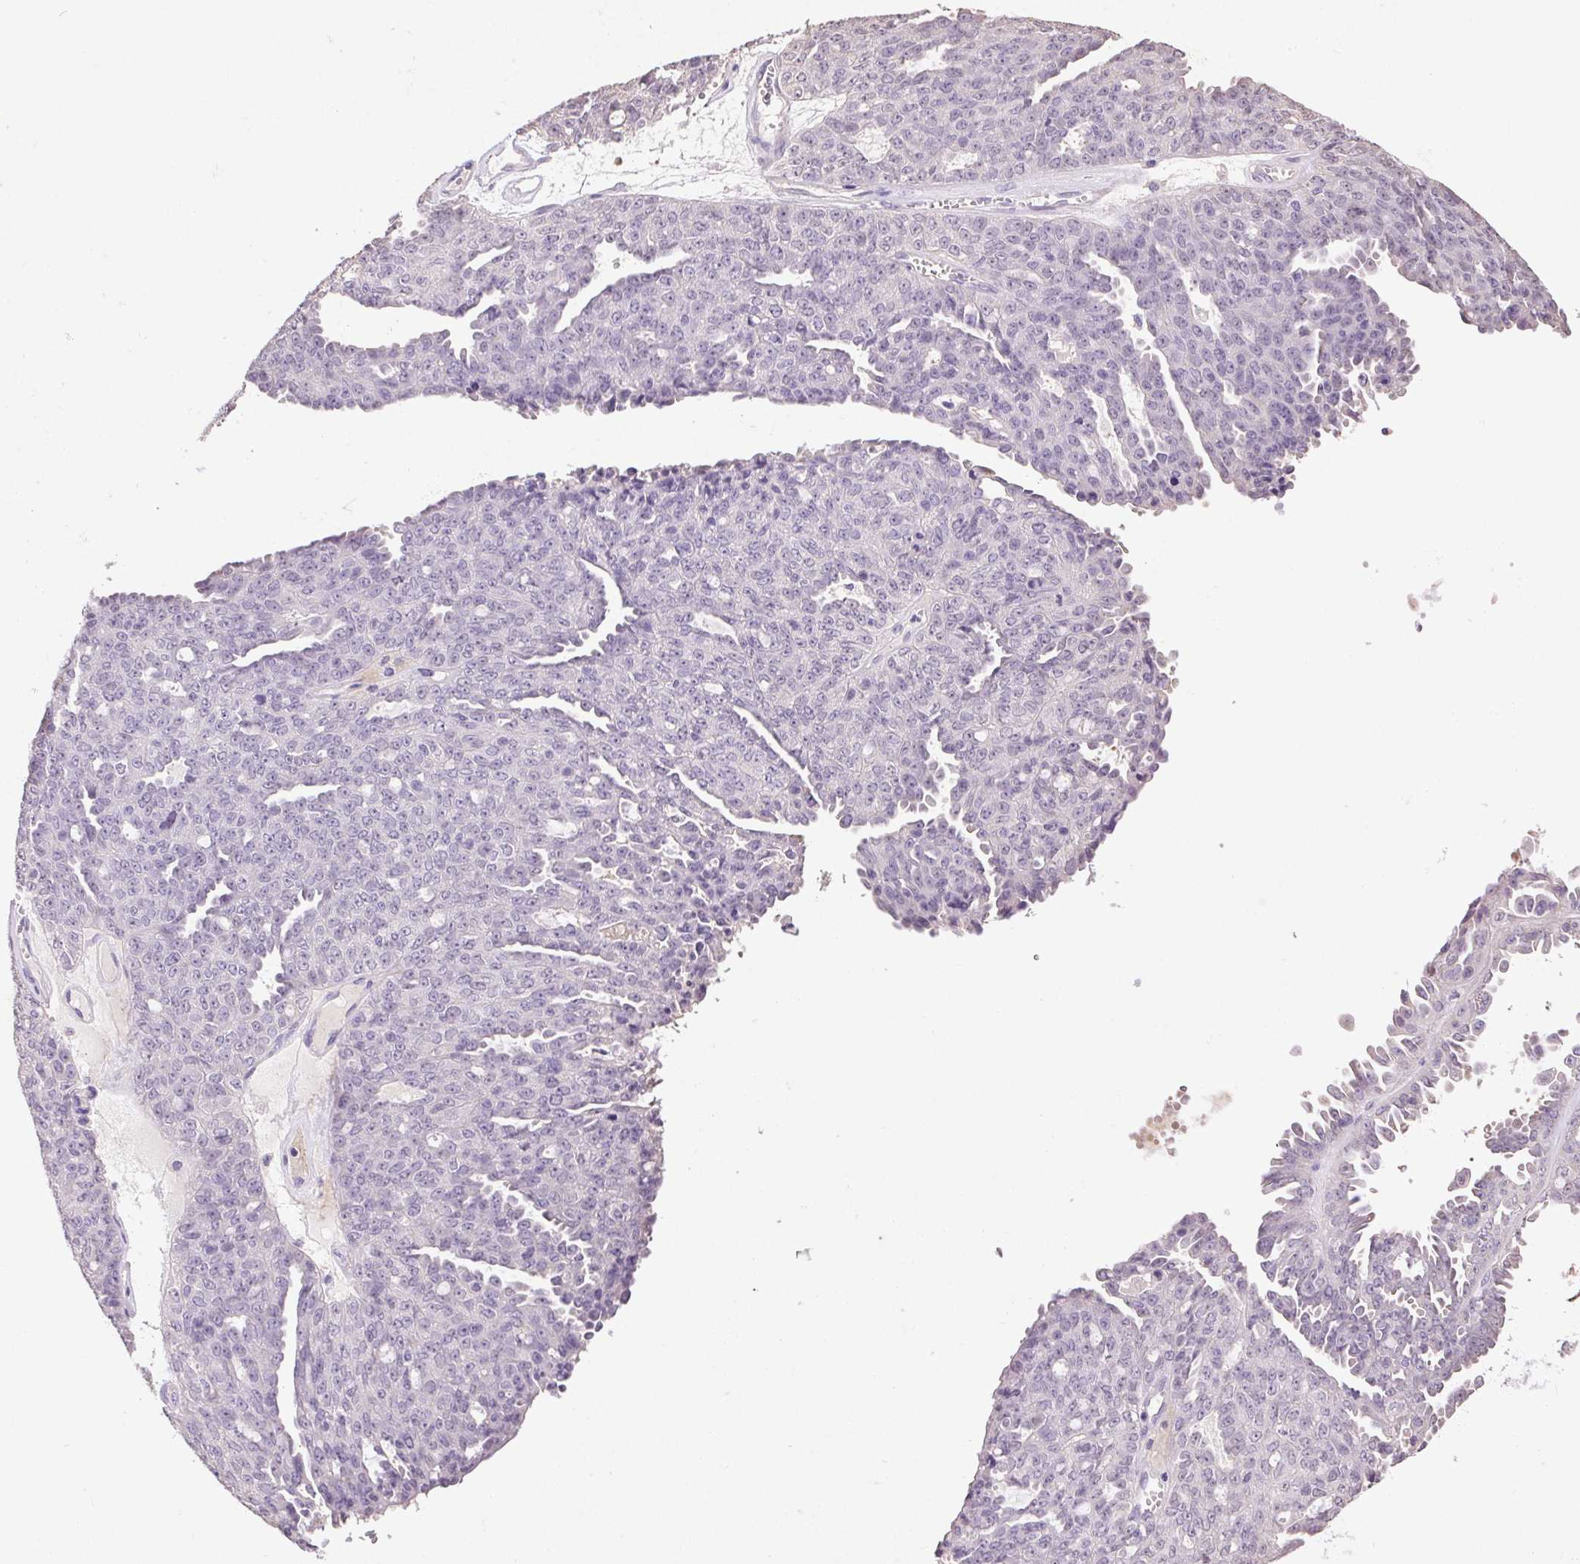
{"staining": {"intensity": "negative", "quantity": "none", "location": "none"}, "tissue": "ovarian cancer", "cell_type": "Tumor cells", "image_type": "cancer", "snomed": [{"axis": "morphology", "description": "Cystadenocarcinoma, serous, NOS"}, {"axis": "topography", "description": "Ovary"}], "caption": "There is no significant positivity in tumor cells of ovarian serous cystadenocarcinoma. (Stains: DAB (3,3'-diaminobenzidine) immunohistochemistry with hematoxylin counter stain, Microscopy: brightfield microscopy at high magnification).", "gene": "SYCE2", "patient": {"sex": "female", "age": 71}}